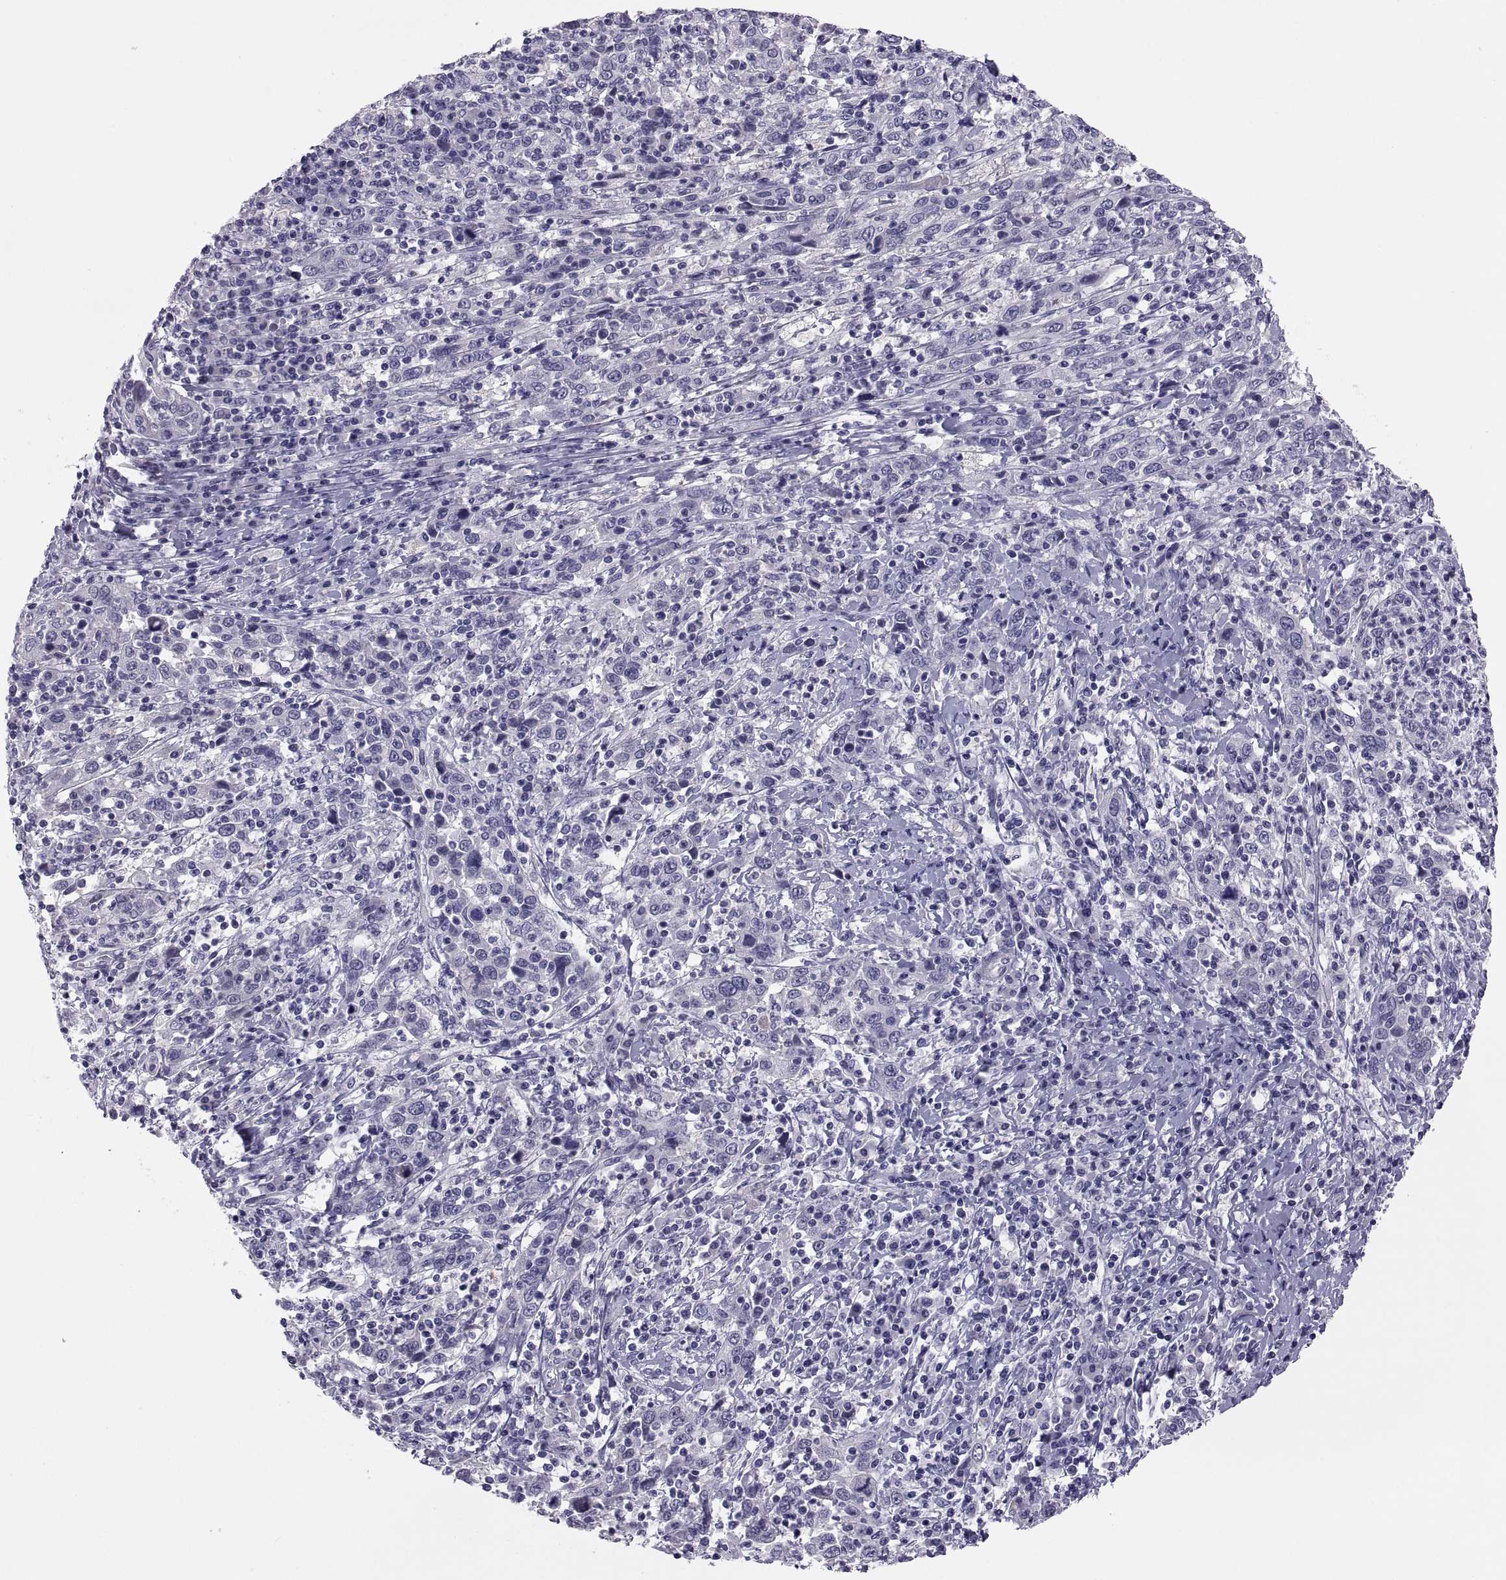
{"staining": {"intensity": "negative", "quantity": "none", "location": "none"}, "tissue": "cervical cancer", "cell_type": "Tumor cells", "image_type": "cancer", "snomed": [{"axis": "morphology", "description": "Squamous cell carcinoma, NOS"}, {"axis": "topography", "description": "Cervix"}], "caption": "Tumor cells are negative for protein expression in human squamous cell carcinoma (cervical). (Immunohistochemistry (ihc), brightfield microscopy, high magnification).", "gene": "STRC", "patient": {"sex": "female", "age": 46}}